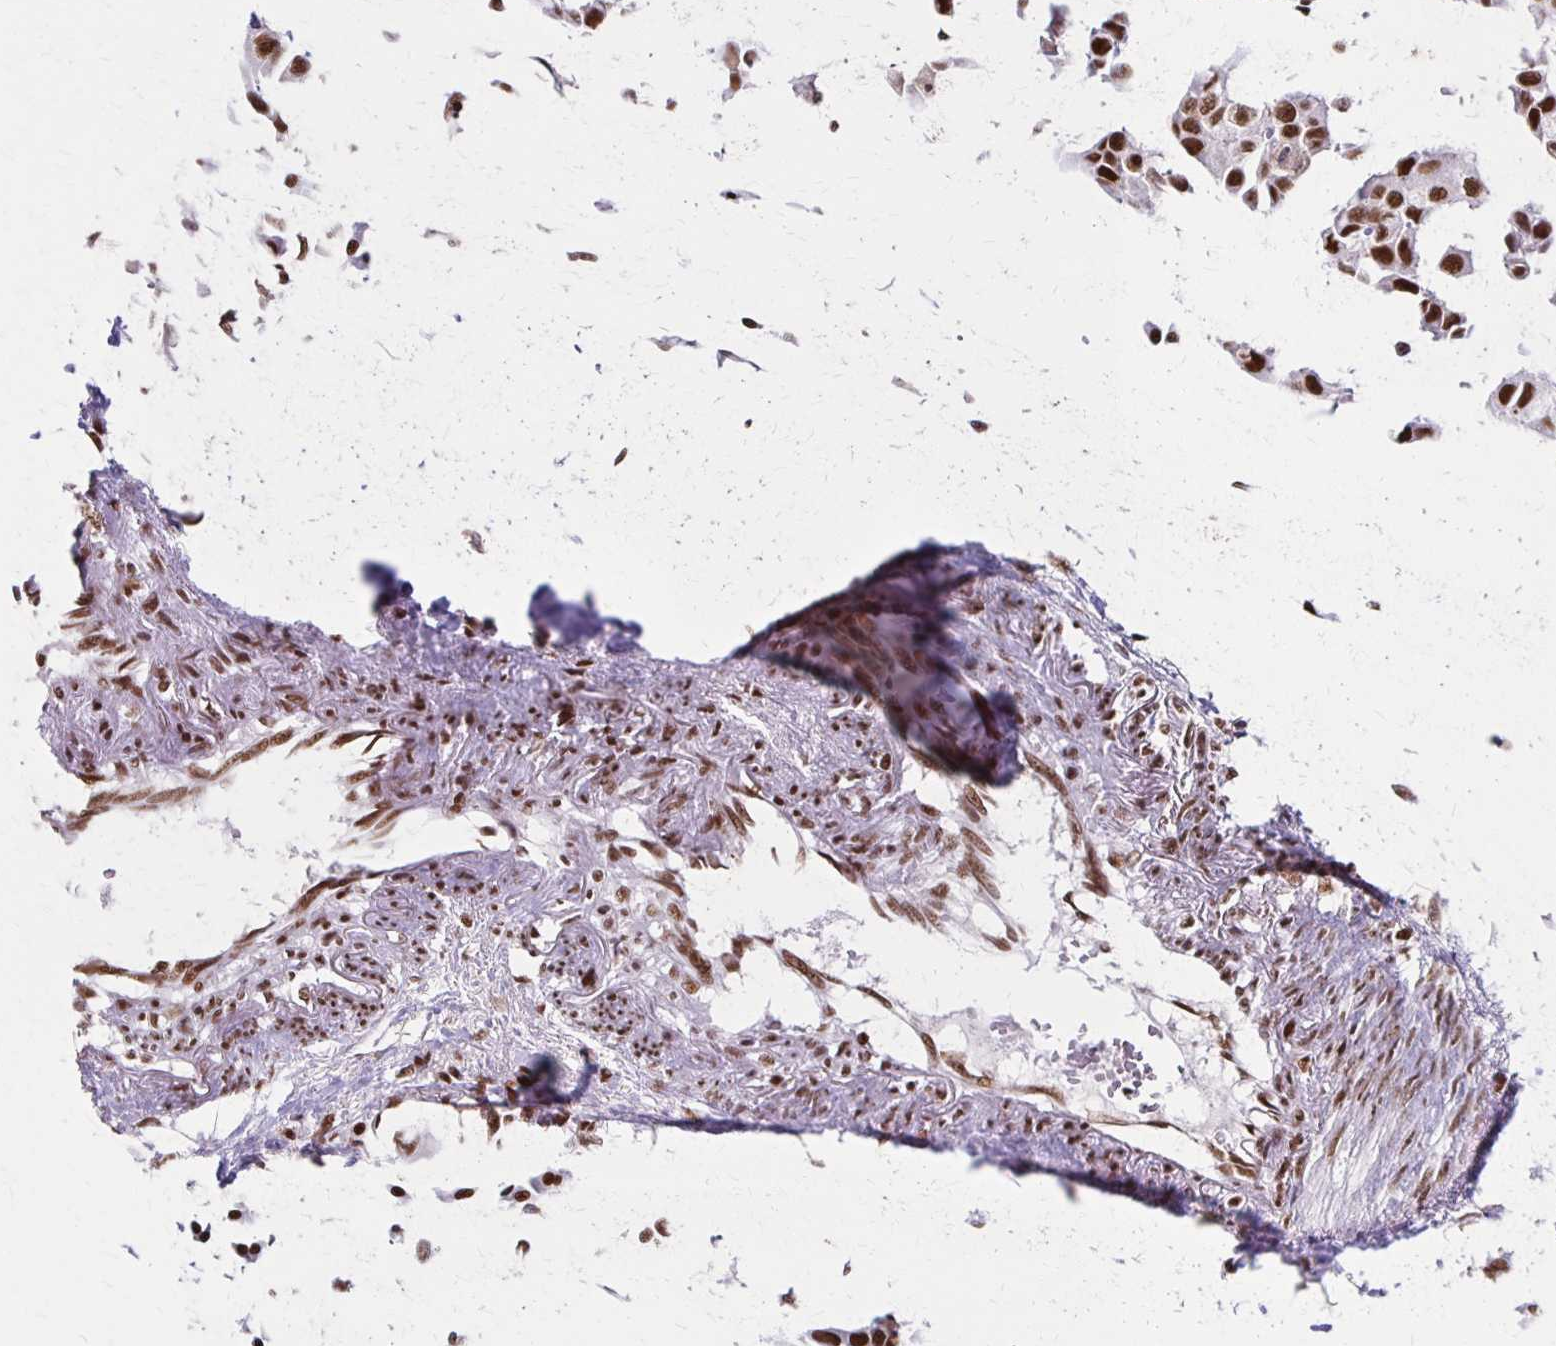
{"staining": {"intensity": "strong", "quantity": ">75%", "location": "nuclear"}, "tissue": "breast cancer", "cell_type": "Tumor cells", "image_type": "cancer", "snomed": [{"axis": "morphology", "description": "Duct carcinoma"}, {"axis": "topography", "description": "Breast"}], "caption": "Strong nuclear protein positivity is present in approximately >75% of tumor cells in invasive ductal carcinoma (breast).", "gene": "XRCC6", "patient": {"sex": "female", "age": 80}}